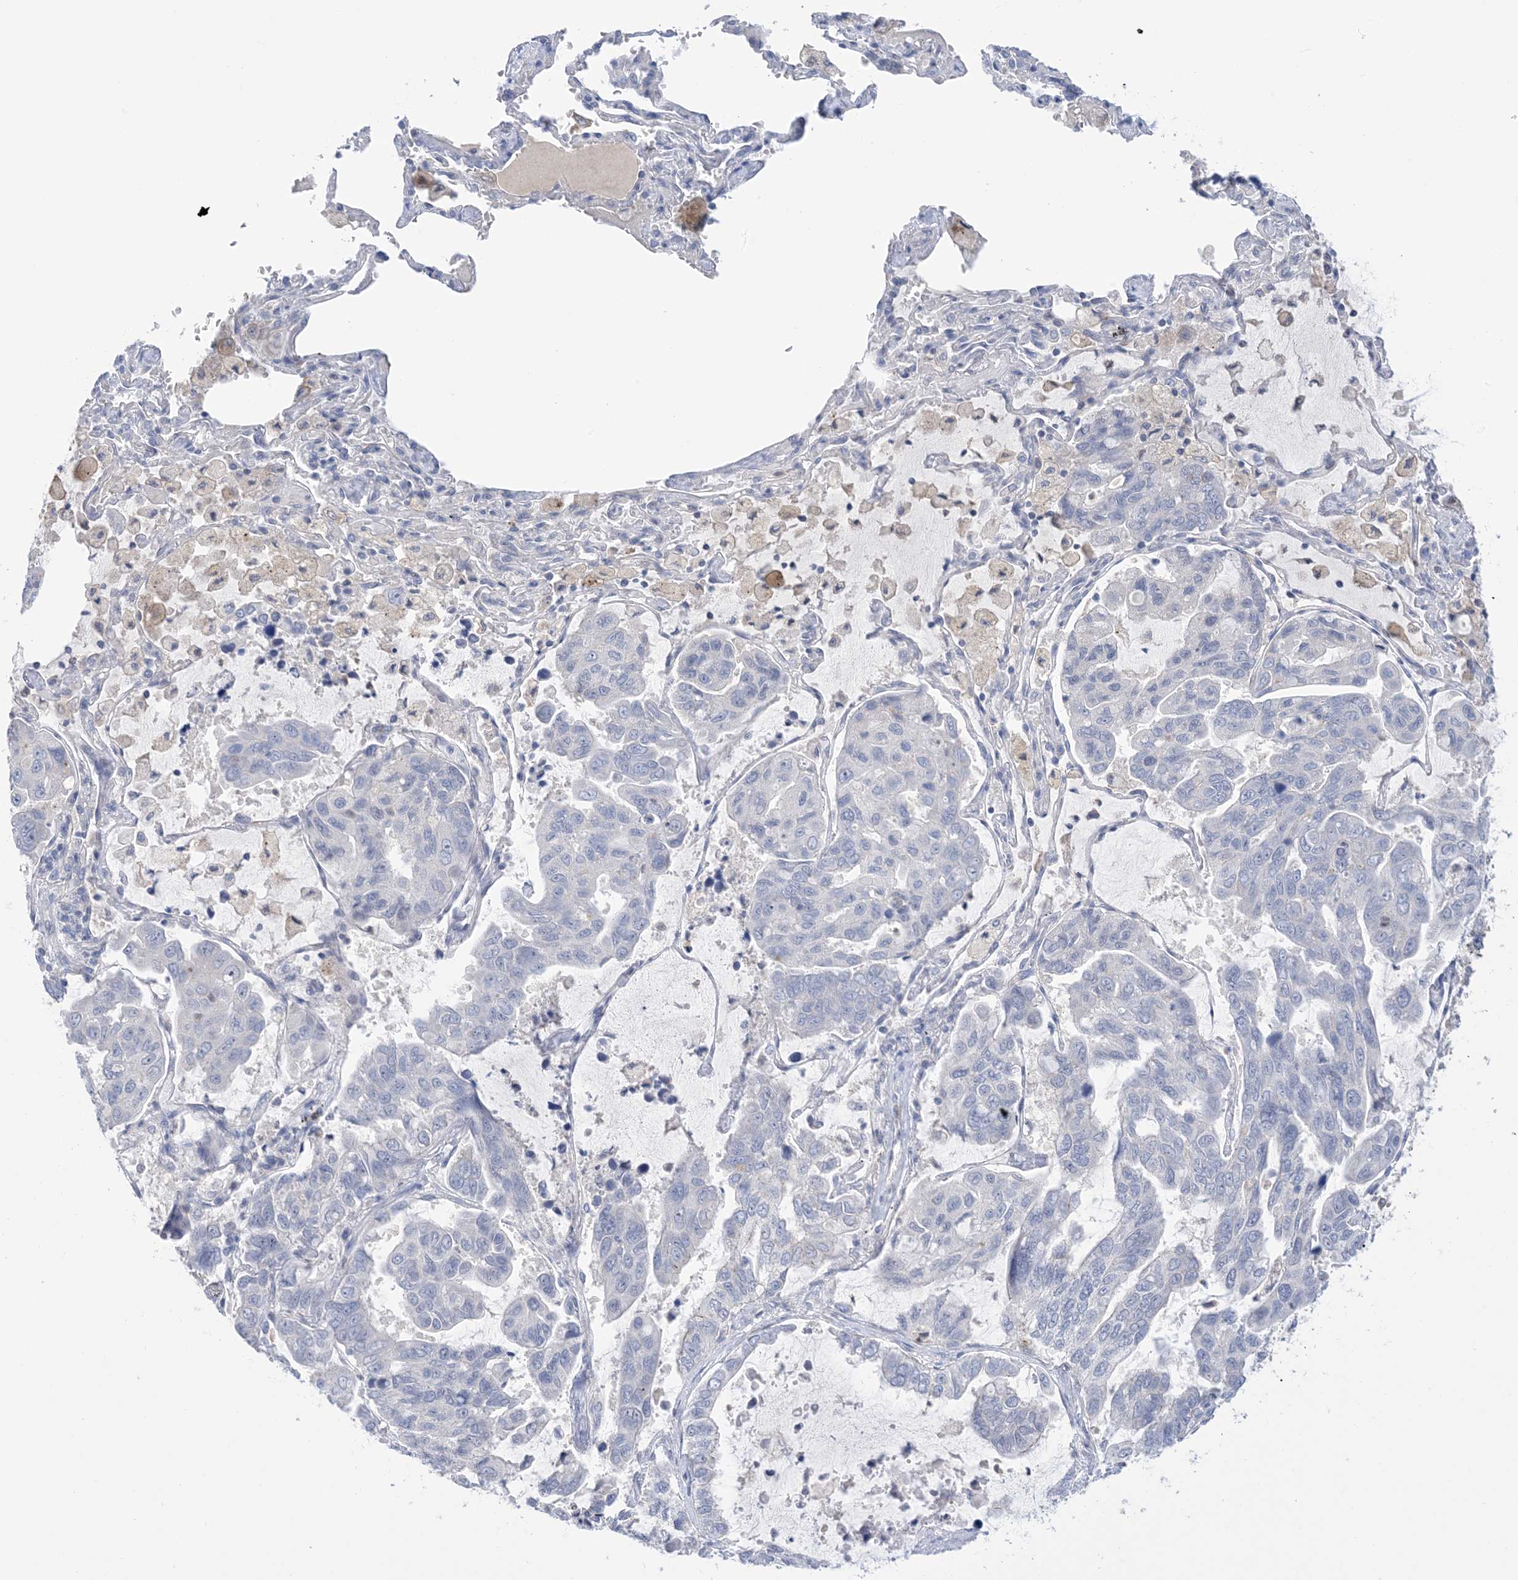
{"staining": {"intensity": "negative", "quantity": "none", "location": "none"}, "tissue": "lung cancer", "cell_type": "Tumor cells", "image_type": "cancer", "snomed": [{"axis": "morphology", "description": "Adenocarcinoma, NOS"}, {"axis": "topography", "description": "Lung"}], "caption": "Tumor cells show no significant staining in lung adenocarcinoma.", "gene": "TTYH1", "patient": {"sex": "male", "age": 64}}